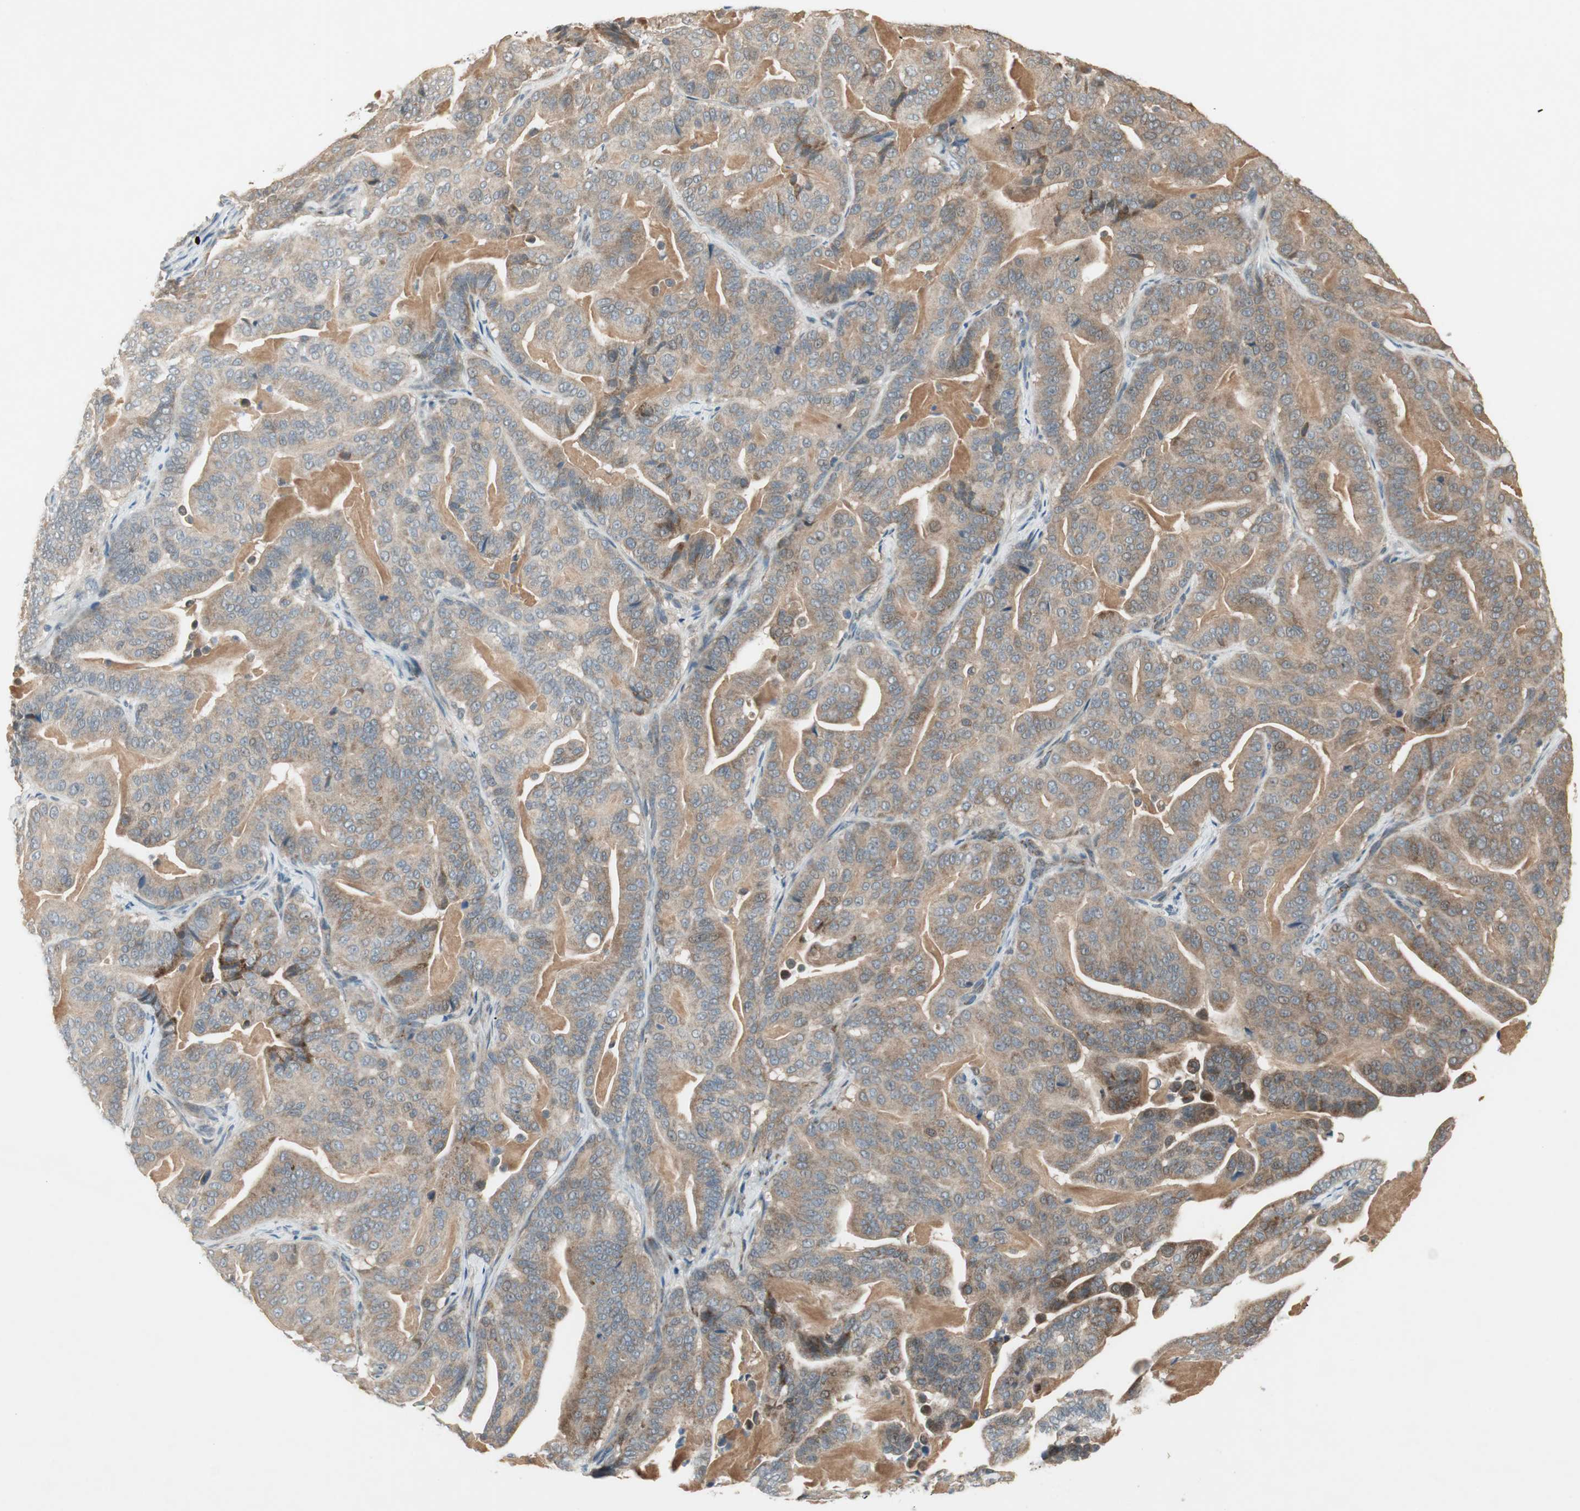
{"staining": {"intensity": "moderate", "quantity": ">75%", "location": "cytoplasmic/membranous"}, "tissue": "pancreatic cancer", "cell_type": "Tumor cells", "image_type": "cancer", "snomed": [{"axis": "morphology", "description": "Adenocarcinoma, NOS"}, {"axis": "topography", "description": "Pancreas"}], "caption": "A brown stain labels moderate cytoplasmic/membranous staining of a protein in human pancreatic cancer tumor cells.", "gene": "USP2", "patient": {"sex": "male", "age": 63}}